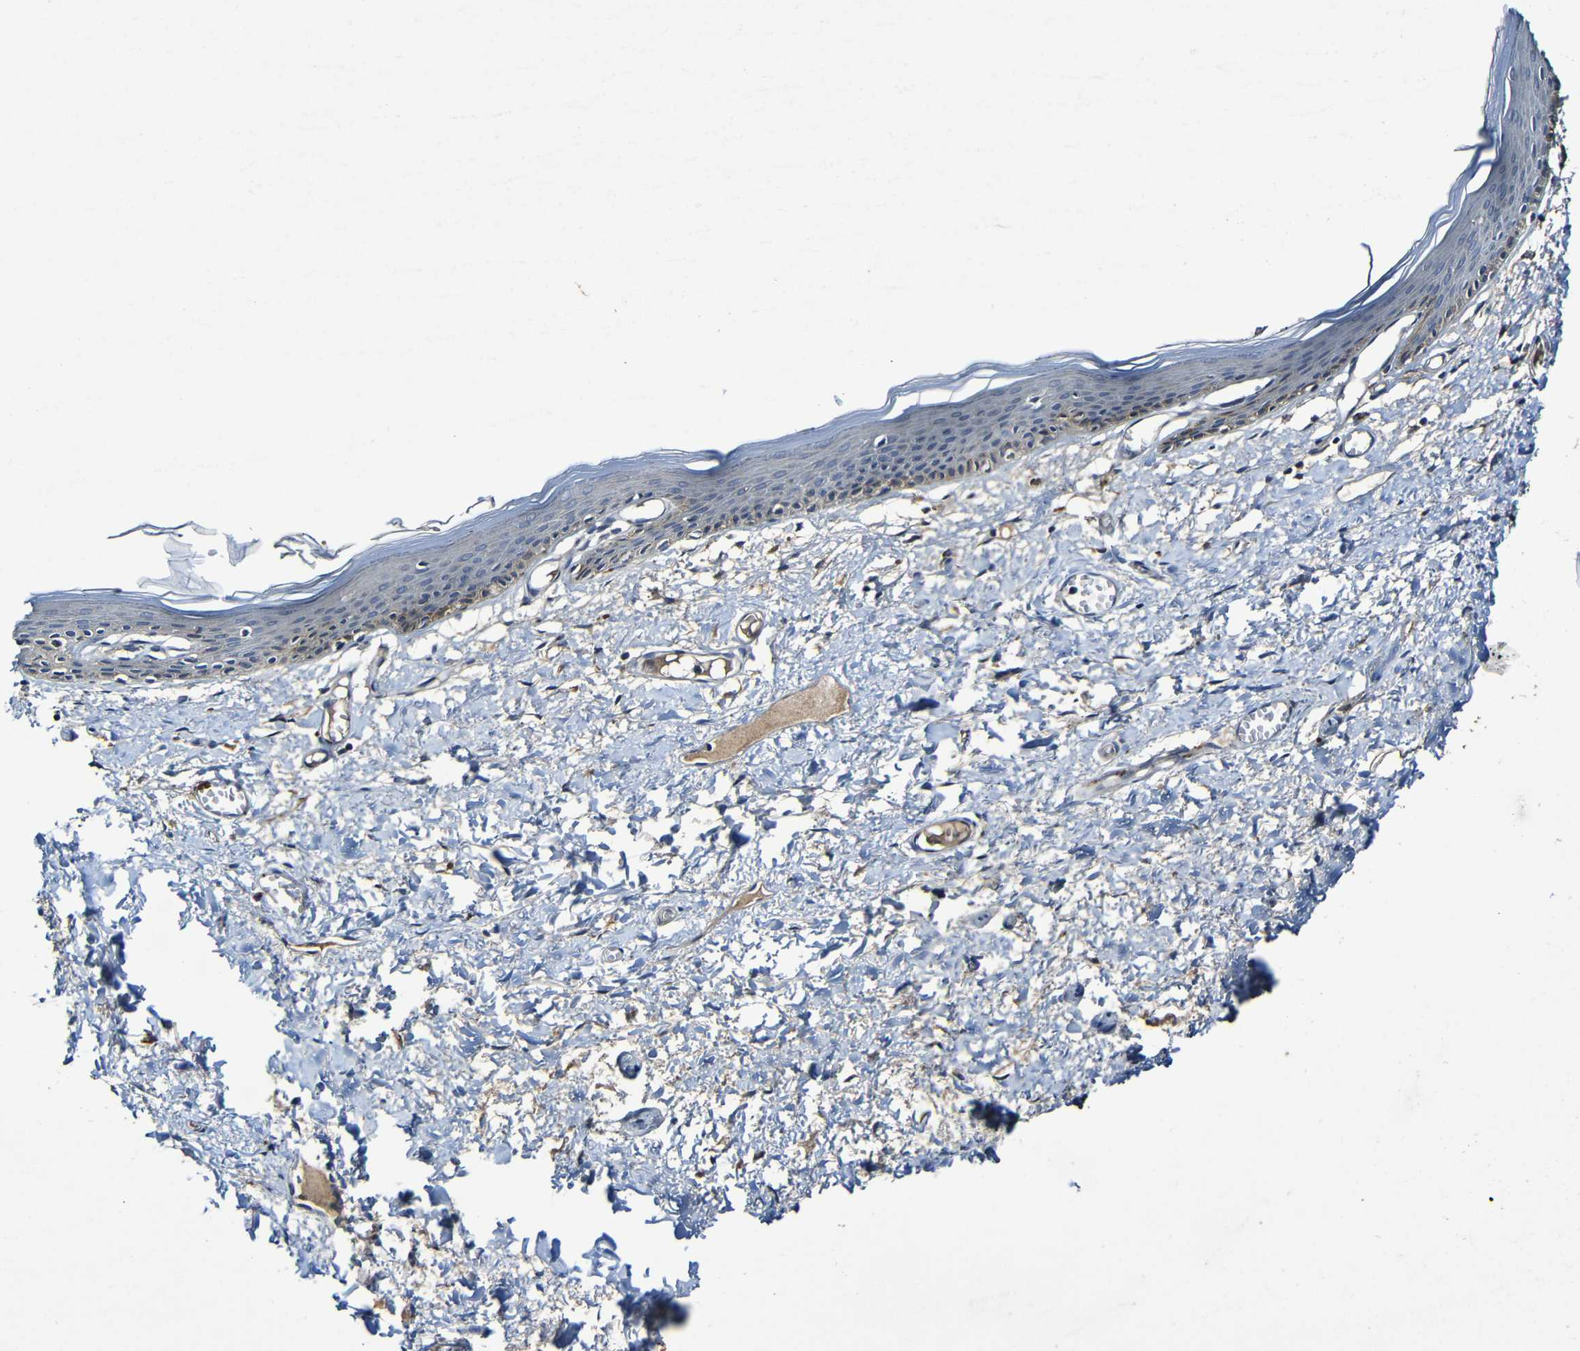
{"staining": {"intensity": "weak", "quantity": "<25%", "location": "cytoplasmic/membranous"}, "tissue": "skin", "cell_type": "Epidermal cells", "image_type": "normal", "snomed": [{"axis": "morphology", "description": "Normal tissue, NOS"}, {"axis": "topography", "description": "Vulva"}], "caption": "Histopathology image shows no significant protein staining in epidermal cells of normal skin. Nuclei are stained in blue.", "gene": "LRRC70", "patient": {"sex": "female", "age": 54}}